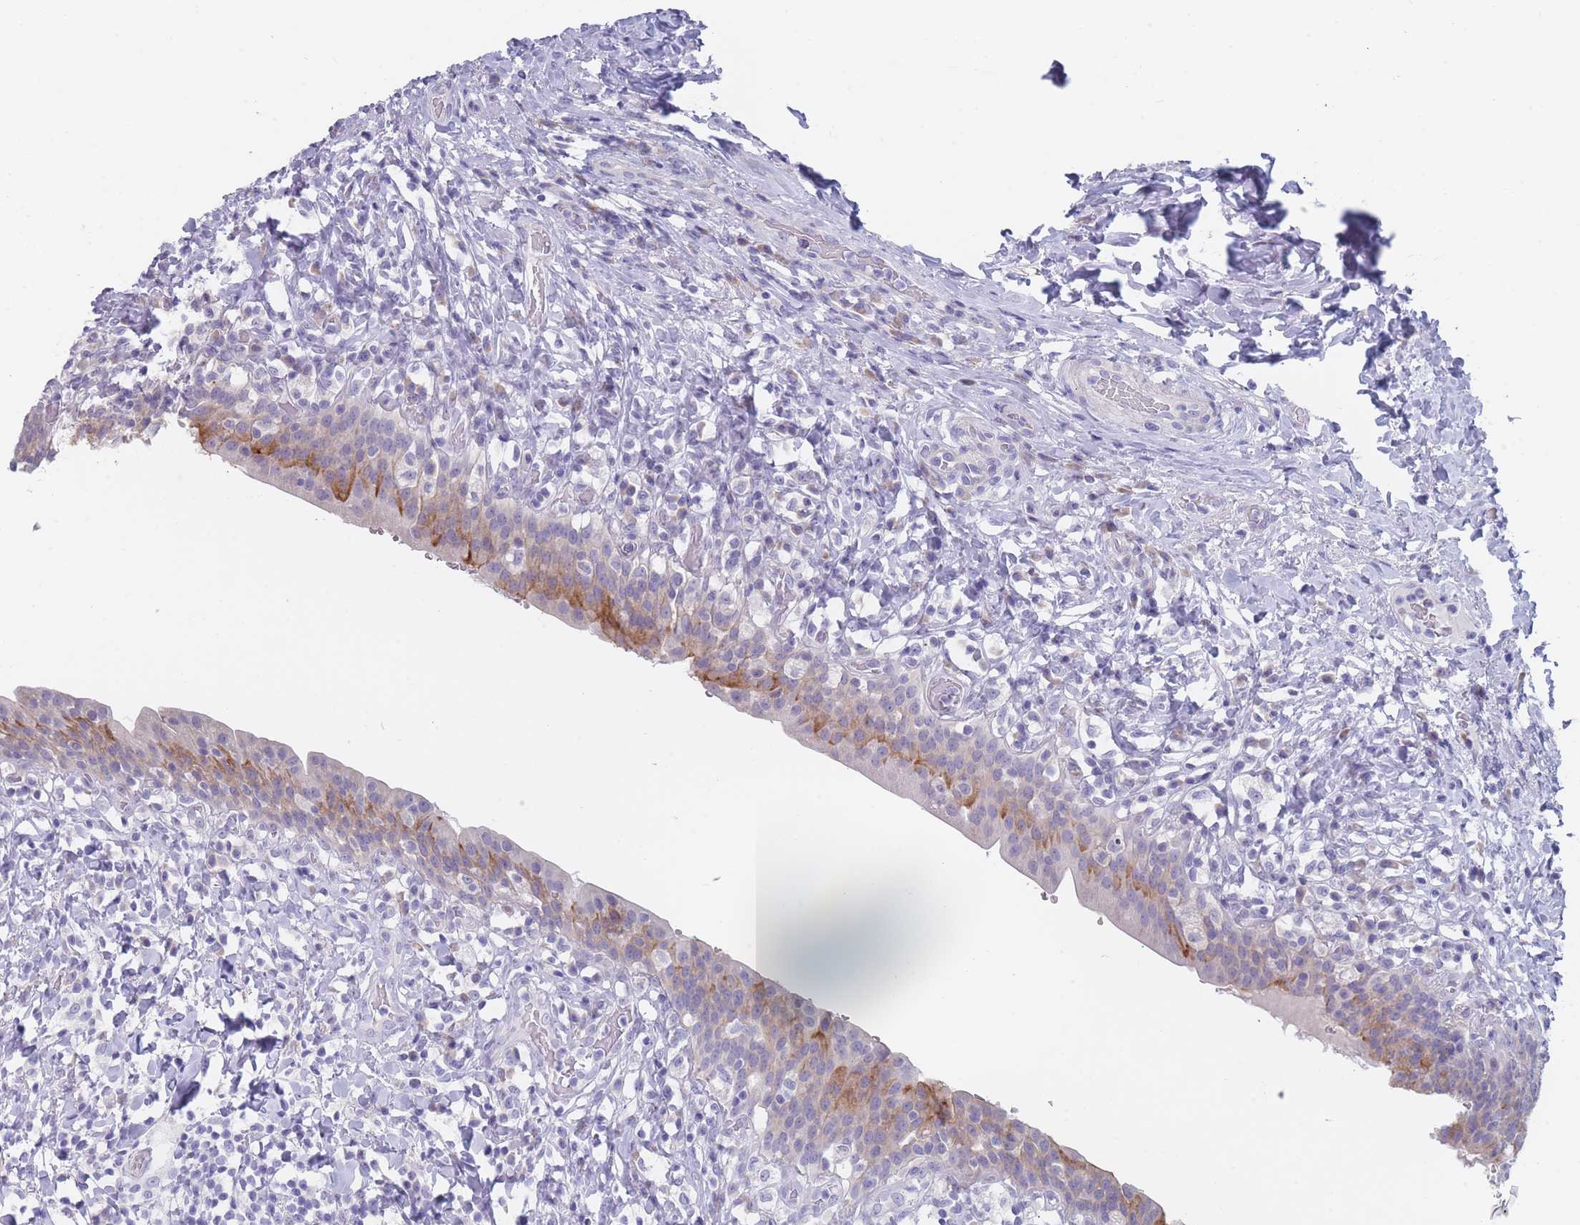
{"staining": {"intensity": "moderate", "quantity": "<25%", "location": "cytoplasmic/membranous"}, "tissue": "urinary bladder", "cell_type": "Urothelial cells", "image_type": "normal", "snomed": [{"axis": "morphology", "description": "Normal tissue, NOS"}, {"axis": "morphology", "description": "Inflammation, NOS"}, {"axis": "topography", "description": "Urinary bladder"}], "caption": "Urinary bladder stained with DAB immunohistochemistry demonstrates low levels of moderate cytoplasmic/membranous positivity in approximately <25% of urothelial cells.", "gene": "PIGU", "patient": {"sex": "male", "age": 64}}